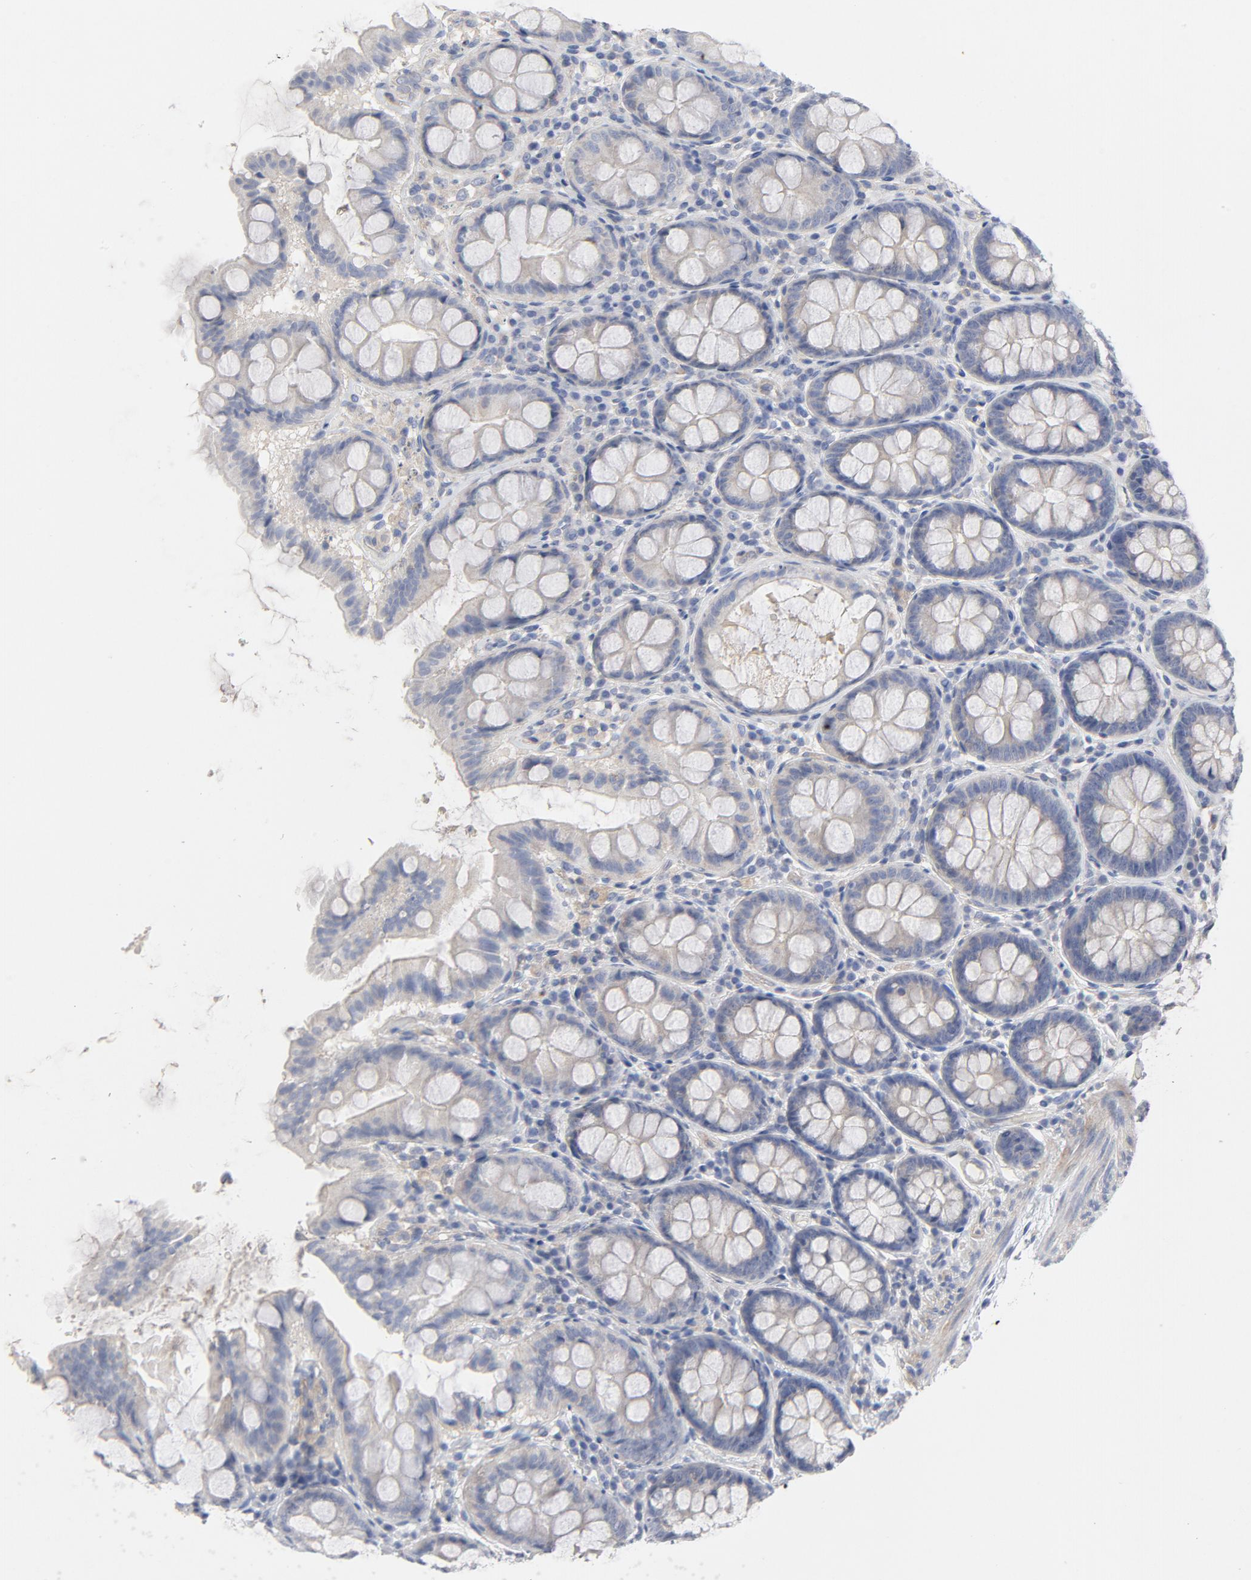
{"staining": {"intensity": "weak", "quantity": ">75%", "location": "cytoplasmic/membranous"}, "tissue": "colon", "cell_type": "Endothelial cells", "image_type": "normal", "snomed": [{"axis": "morphology", "description": "Normal tissue, NOS"}, {"axis": "topography", "description": "Colon"}], "caption": "Weak cytoplasmic/membranous protein expression is seen in approximately >75% of endothelial cells in colon.", "gene": "ROCK1", "patient": {"sex": "female", "age": 61}}